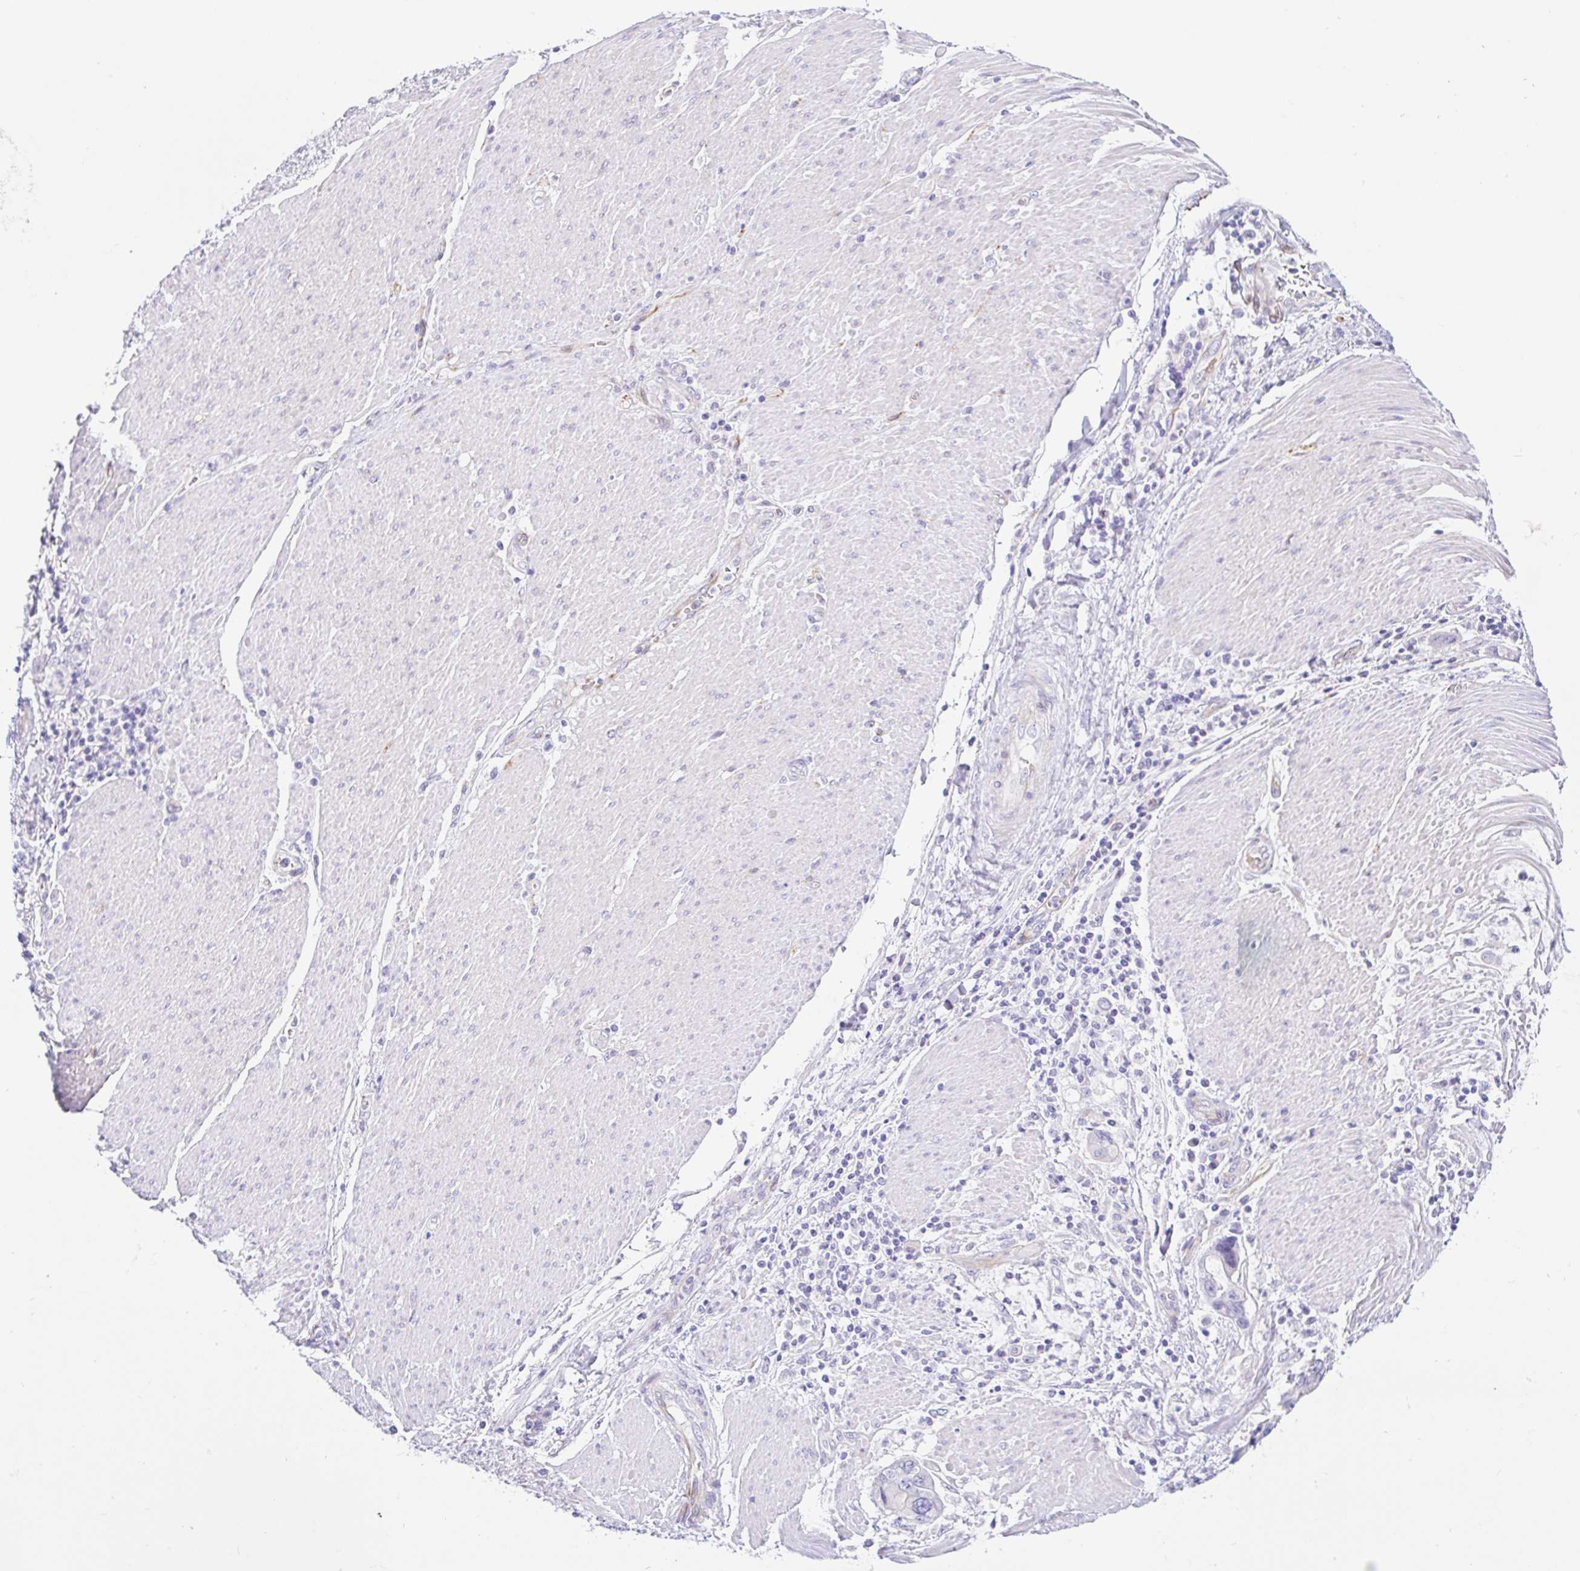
{"staining": {"intensity": "negative", "quantity": "none", "location": "none"}, "tissue": "stomach cancer", "cell_type": "Tumor cells", "image_type": "cancer", "snomed": [{"axis": "morphology", "description": "Adenocarcinoma, NOS"}, {"axis": "topography", "description": "Pancreas"}, {"axis": "topography", "description": "Stomach, upper"}], "caption": "Histopathology image shows no significant protein expression in tumor cells of stomach cancer (adenocarcinoma).", "gene": "PINLYP", "patient": {"sex": "male", "age": 77}}